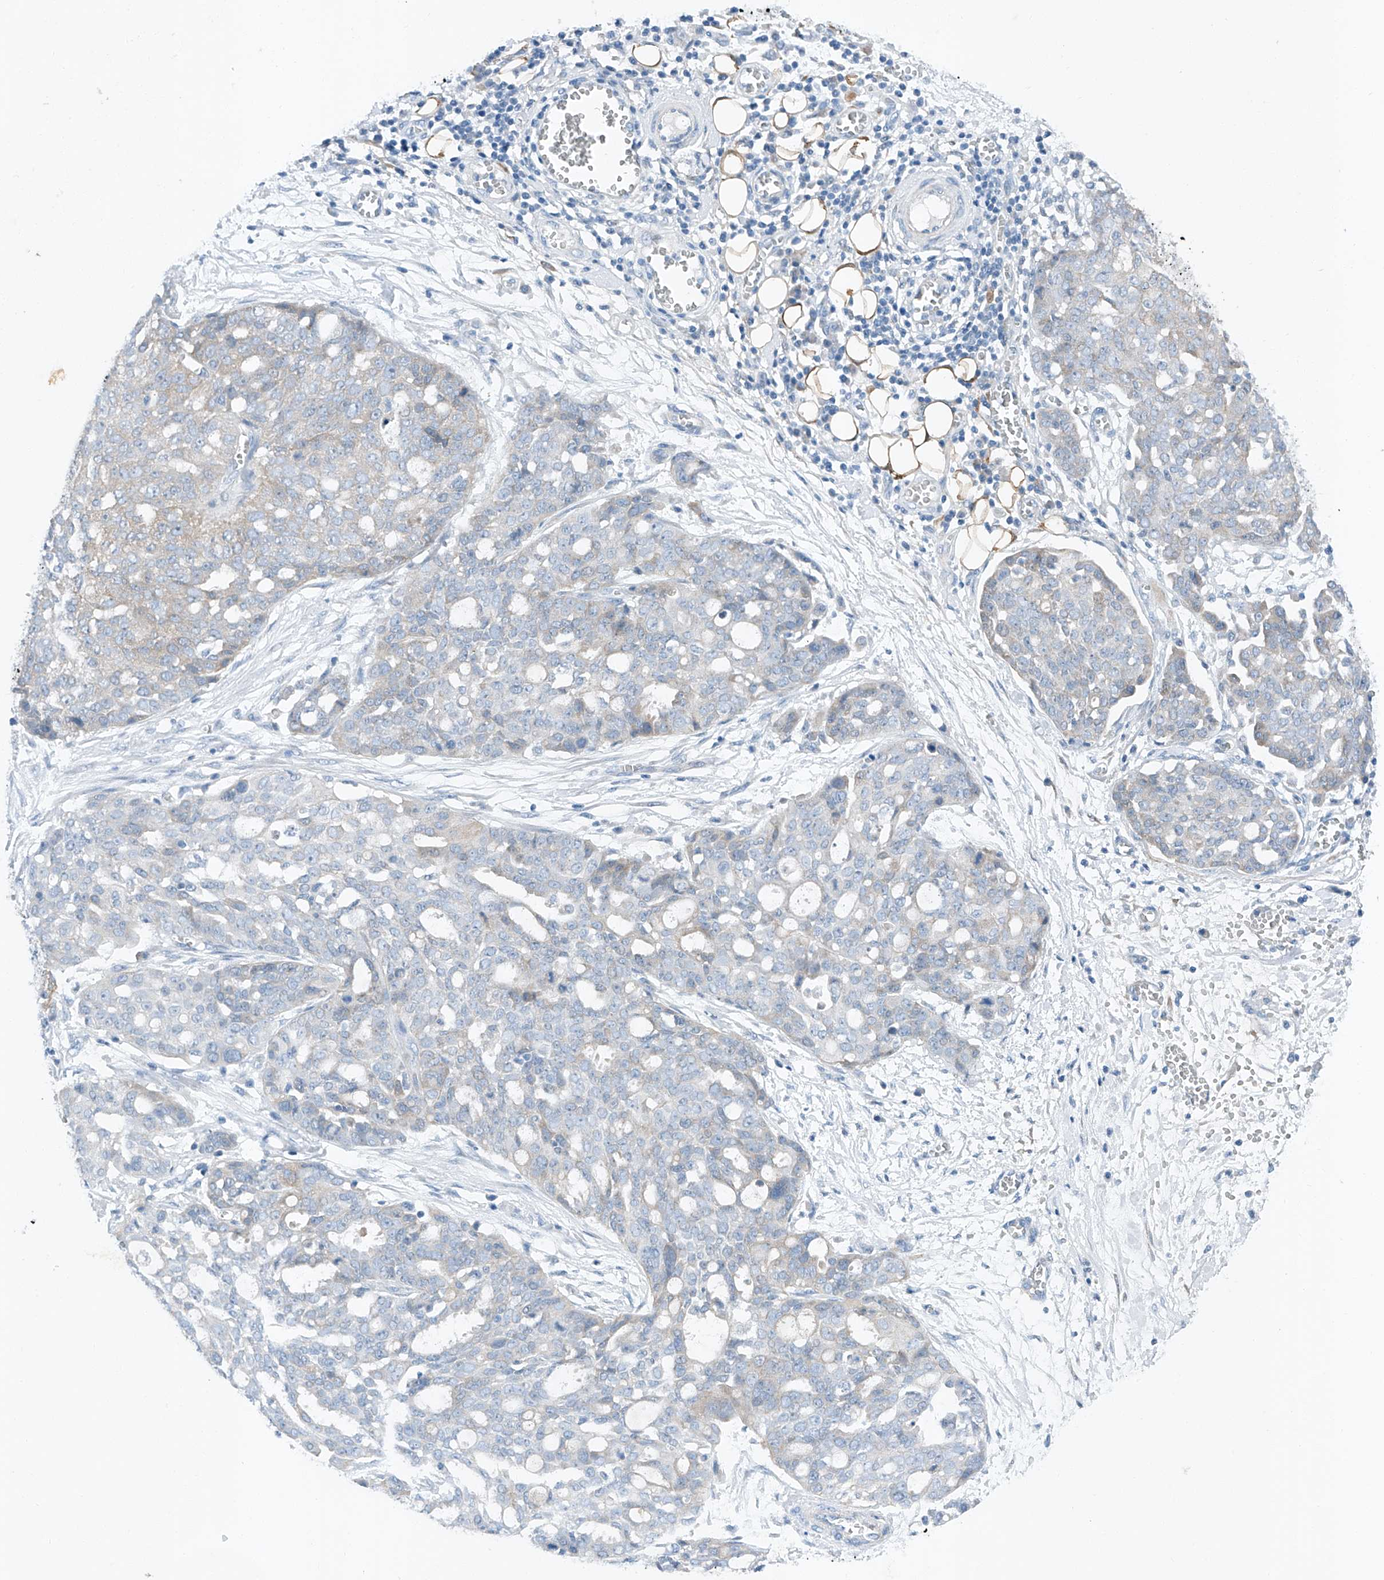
{"staining": {"intensity": "weak", "quantity": "<25%", "location": "cytoplasmic/membranous"}, "tissue": "ovarian cancer", "cell_type": "Tumor cells", "image_type": "cancer", "snomed": [{"axis": "morphology", "description": "Cystadenocarcinoma, serous, NOS"}, {"axis": "topography", "description": "Soft tissue"}, {"axis": "topography", "description": "Ovary"}], "caption": "The micrograph demonstrates no significant positivity in tumor cells of ovarian cancer (serous cystadenocarcinoma).", "gene": "MDGA1", "patient": {"sex": "female", "age": 57}}